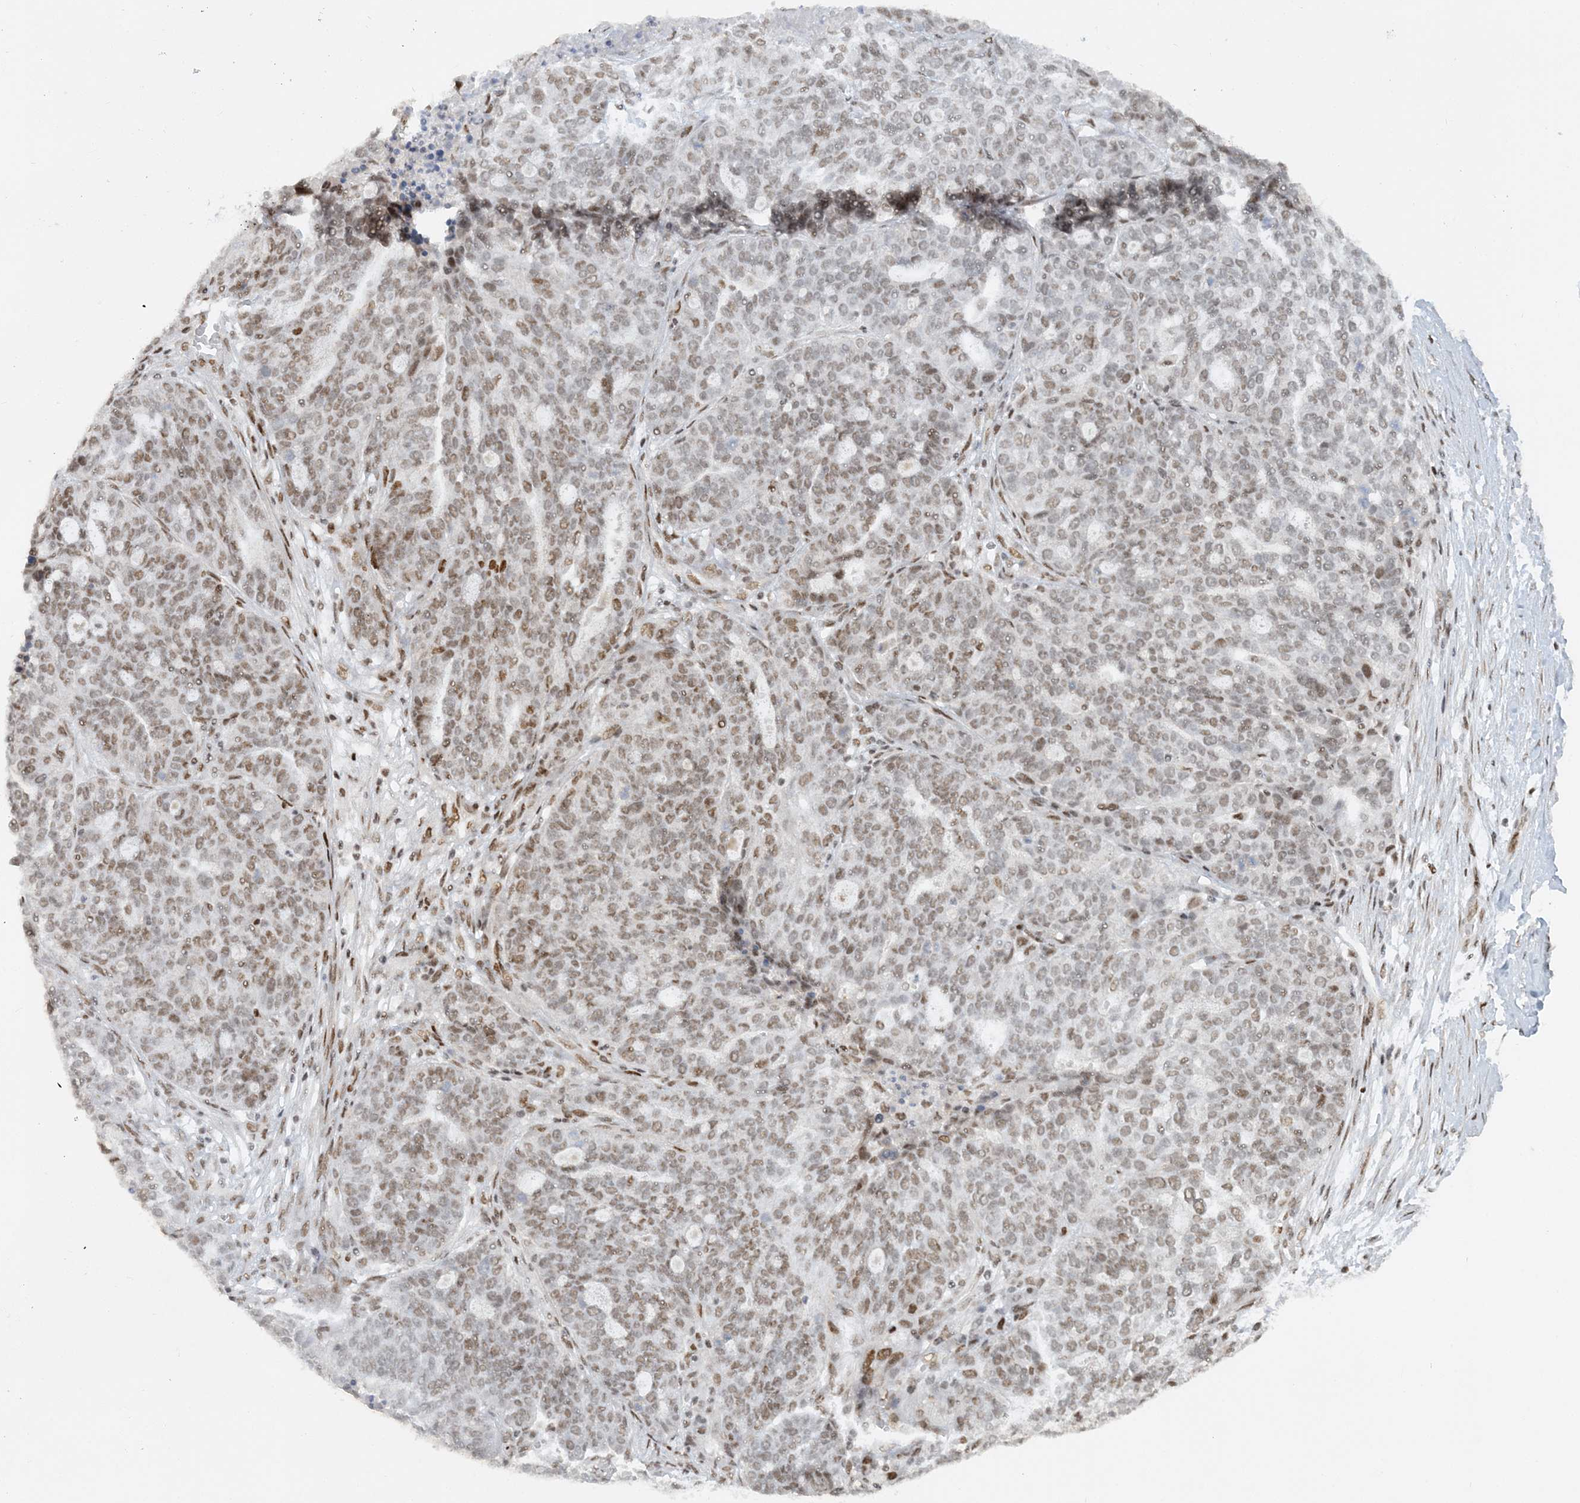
{"staining": {"intensity": "moderate", "quantity": ">75%", "location": "nuclear"}, "tissue": "ovarian cancer", "cell_type": "Tumor cells", "image_type": "cancer", "snomed": [{"axis": "morphology", "description": "Cystadenocarcinoma, serous, NOS"}, {"axis": "topography", "description": "Ovary"}], "caption": "An image of ovarian serous cystadenocarcinoma stained for a protein exhibits moderate nuclear brown staining in tumor cells.", "gene": "DELE1", "patient": {"sex": "female", "age": 59}}